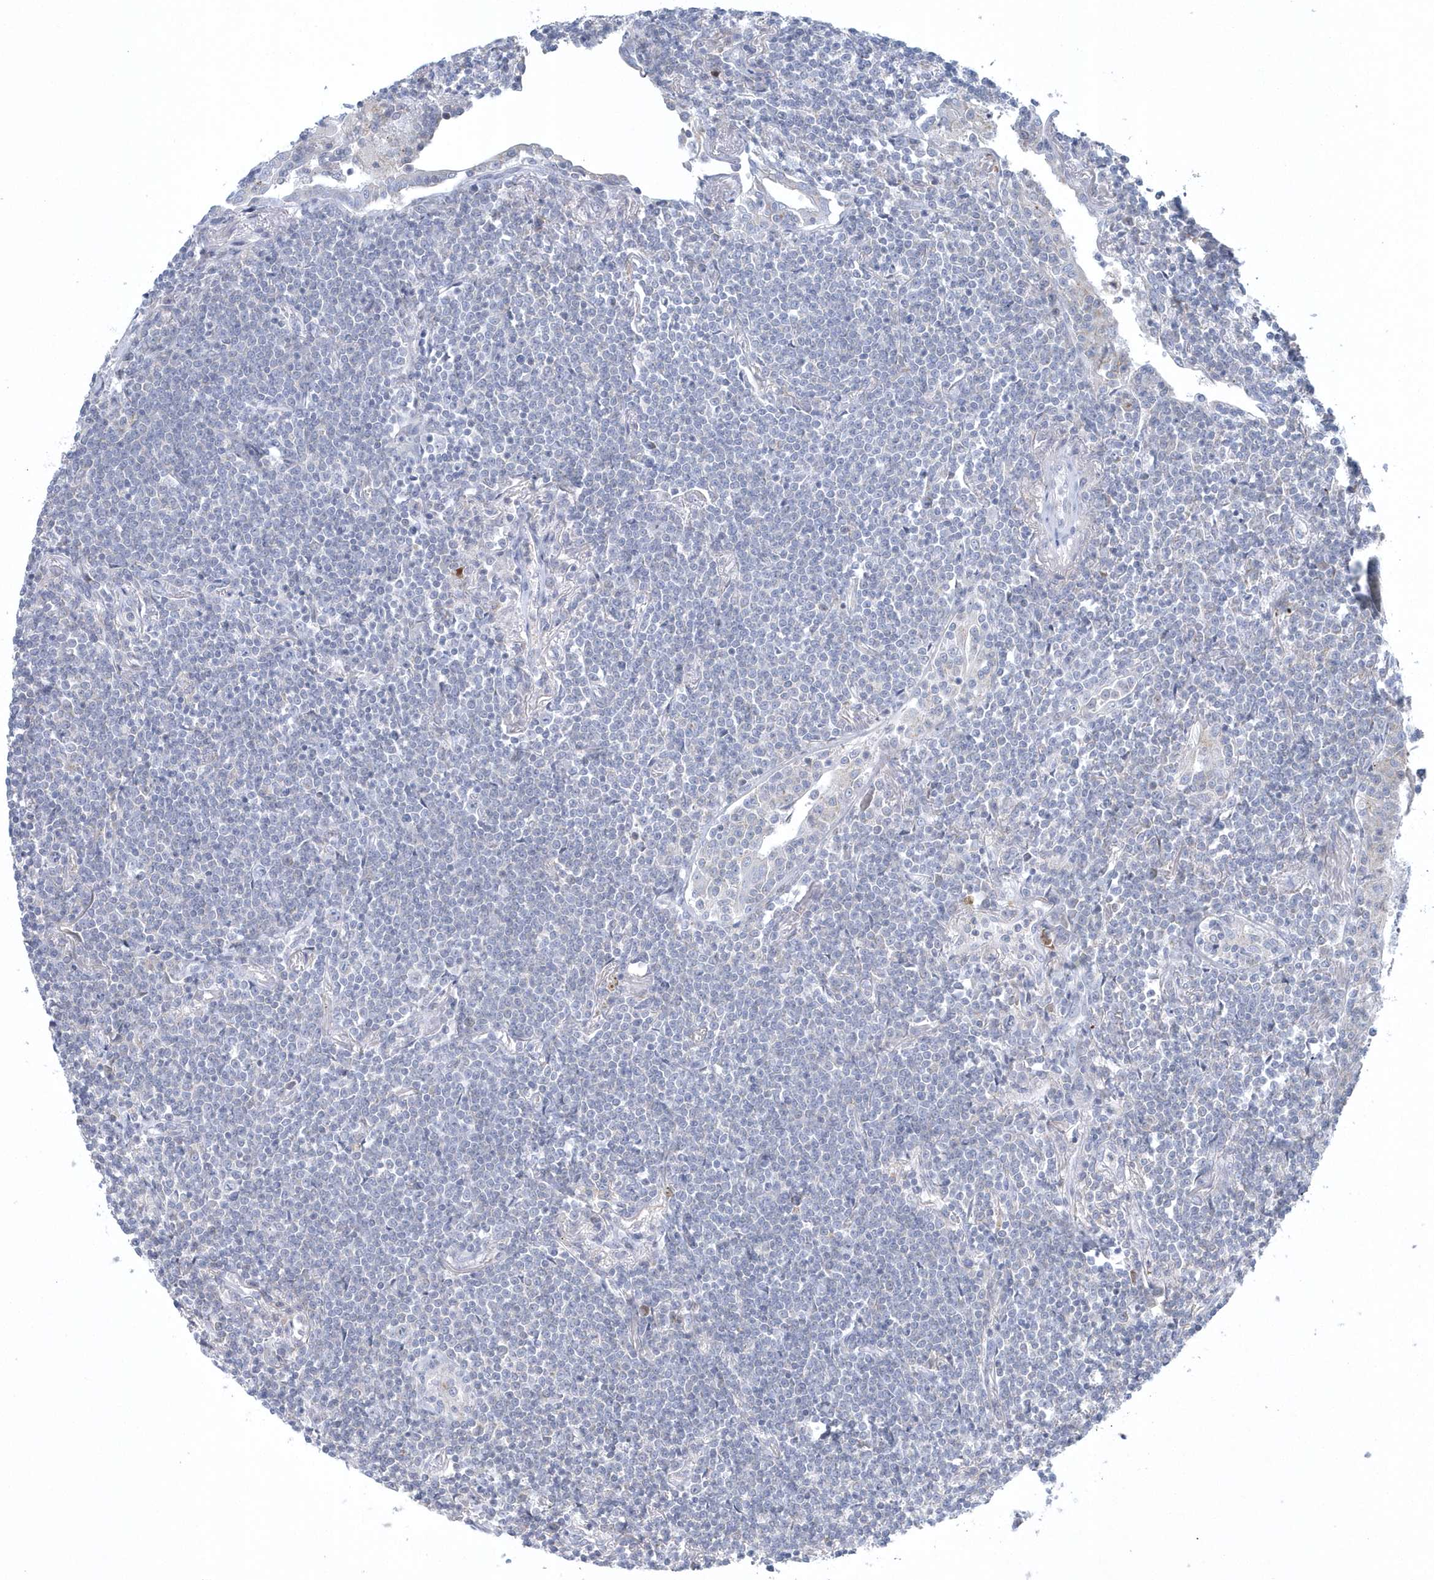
{"staining": {"intensity": "negative", "quantity": "none", "location": "none"}, "tissue": "lymphoma", "cell_type": "Tumor cells", "image_type": "cancer", "snomed": [{"axis": "morphology", "description": "Malignant lymphoma, non-Hodgkin's type, Low grade"}, {"axis": "topography", "description": "Lung"}], "caption": "DAB (3,3'-diaminobenzidine) immunohistochemical staining of lymphoma exhibits no significant positivity in tumor cells. (IHC, brightfield microscopy, high magnification).", "gene": "NIPAL1", "patient": {"sex": "female", "age": 71}}